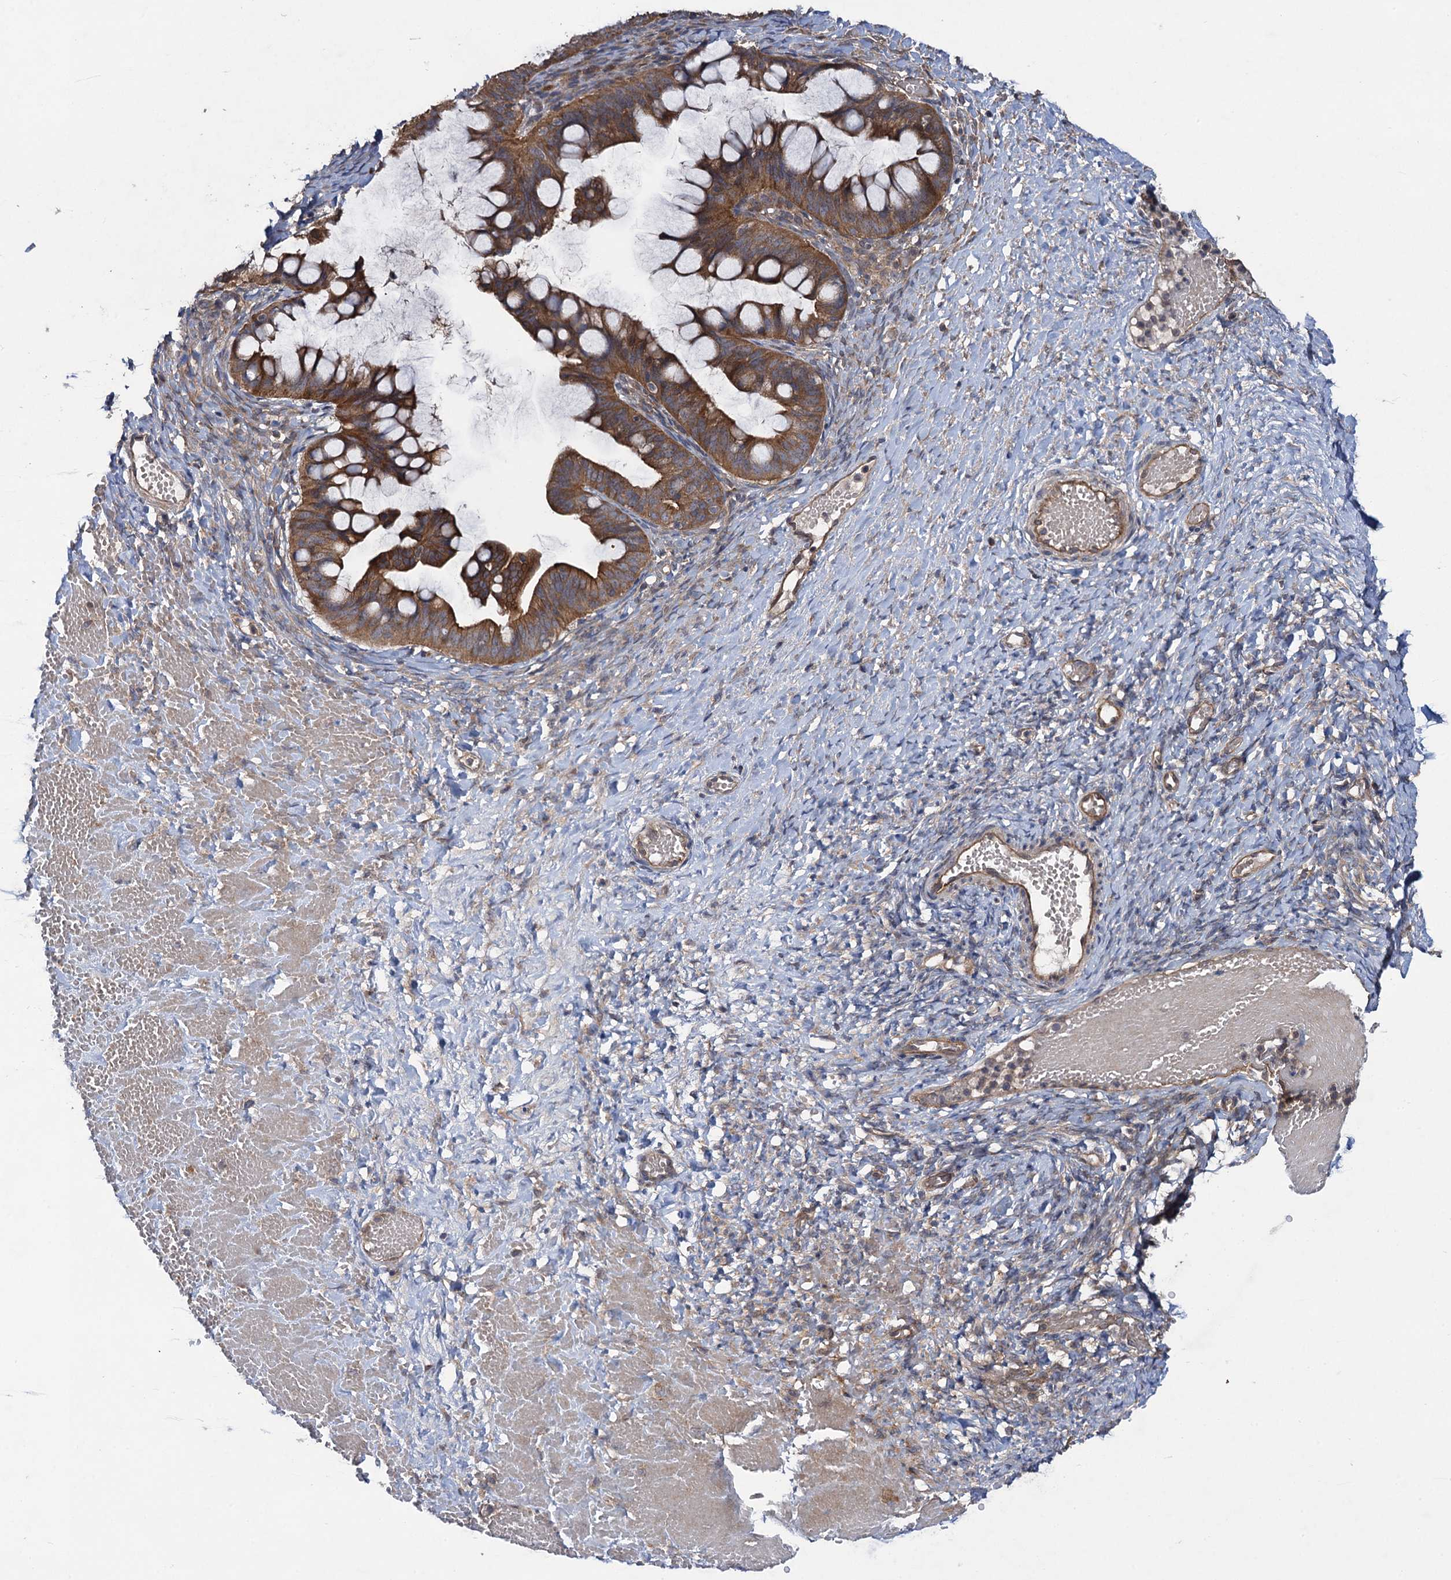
{"staining": {"intensity": "moderate", "quantity": ">75%", "location": "cytoplasmic/membranous"}, "tissue": "ovarian cancer", "cell_type": "Tumor cells", "image_type": "cancer", "snomed": [{"axis": "morphology", "description": "Cystadenocarcinoma, mucinous, NOS"}, {"axis": "topography", "description": "Ovary"}], "caption": "Brown immunohistochemical staining in ovarian cancer demonstrates moderate cytoplasmic/membranous staining in about >75% of tumor cells.", "gene": "HAUS1", "patient": {"sex": "female", "age": 73}}